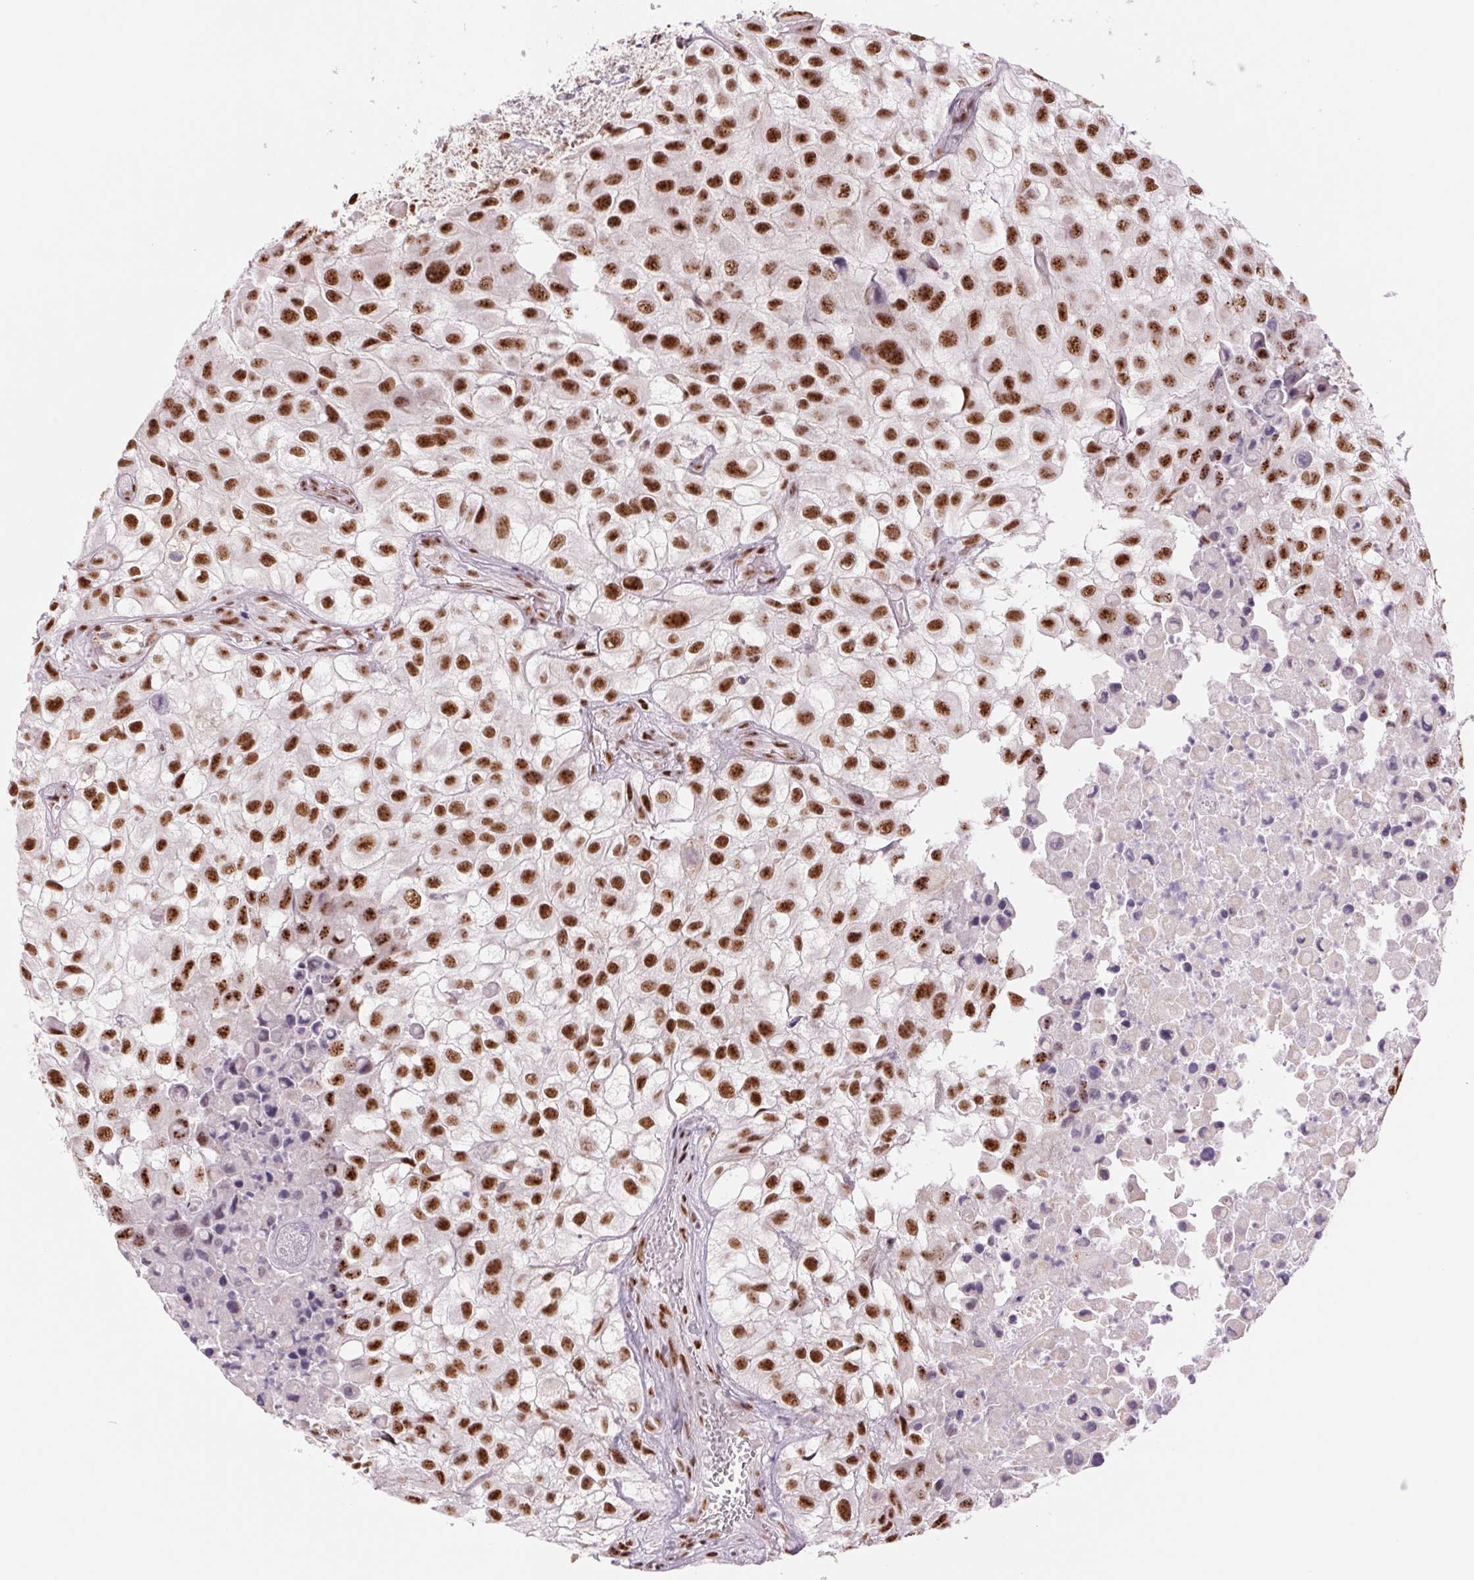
{"staining": {"intensity": "strong", "quantity": ">75%", "location": "nuclear"}, "tissue": "urothelial cancer", "cell_type": "Tumor cells", "image_type": "cancer", "snomed": [{"axis": "morphology", "description": "Urothelial carcinoma, High grade"}, {"axis": "topography", "description": "Urinary bladder"}], "caption": "DAB immunohistochemical staining of urothelial carcinoma (high-grade) displays strong nuclear protein positivity in approximately >75% of tumor cells.", "gene": "ZC3H14", "patient": {"sex": "male", "age": 56}}